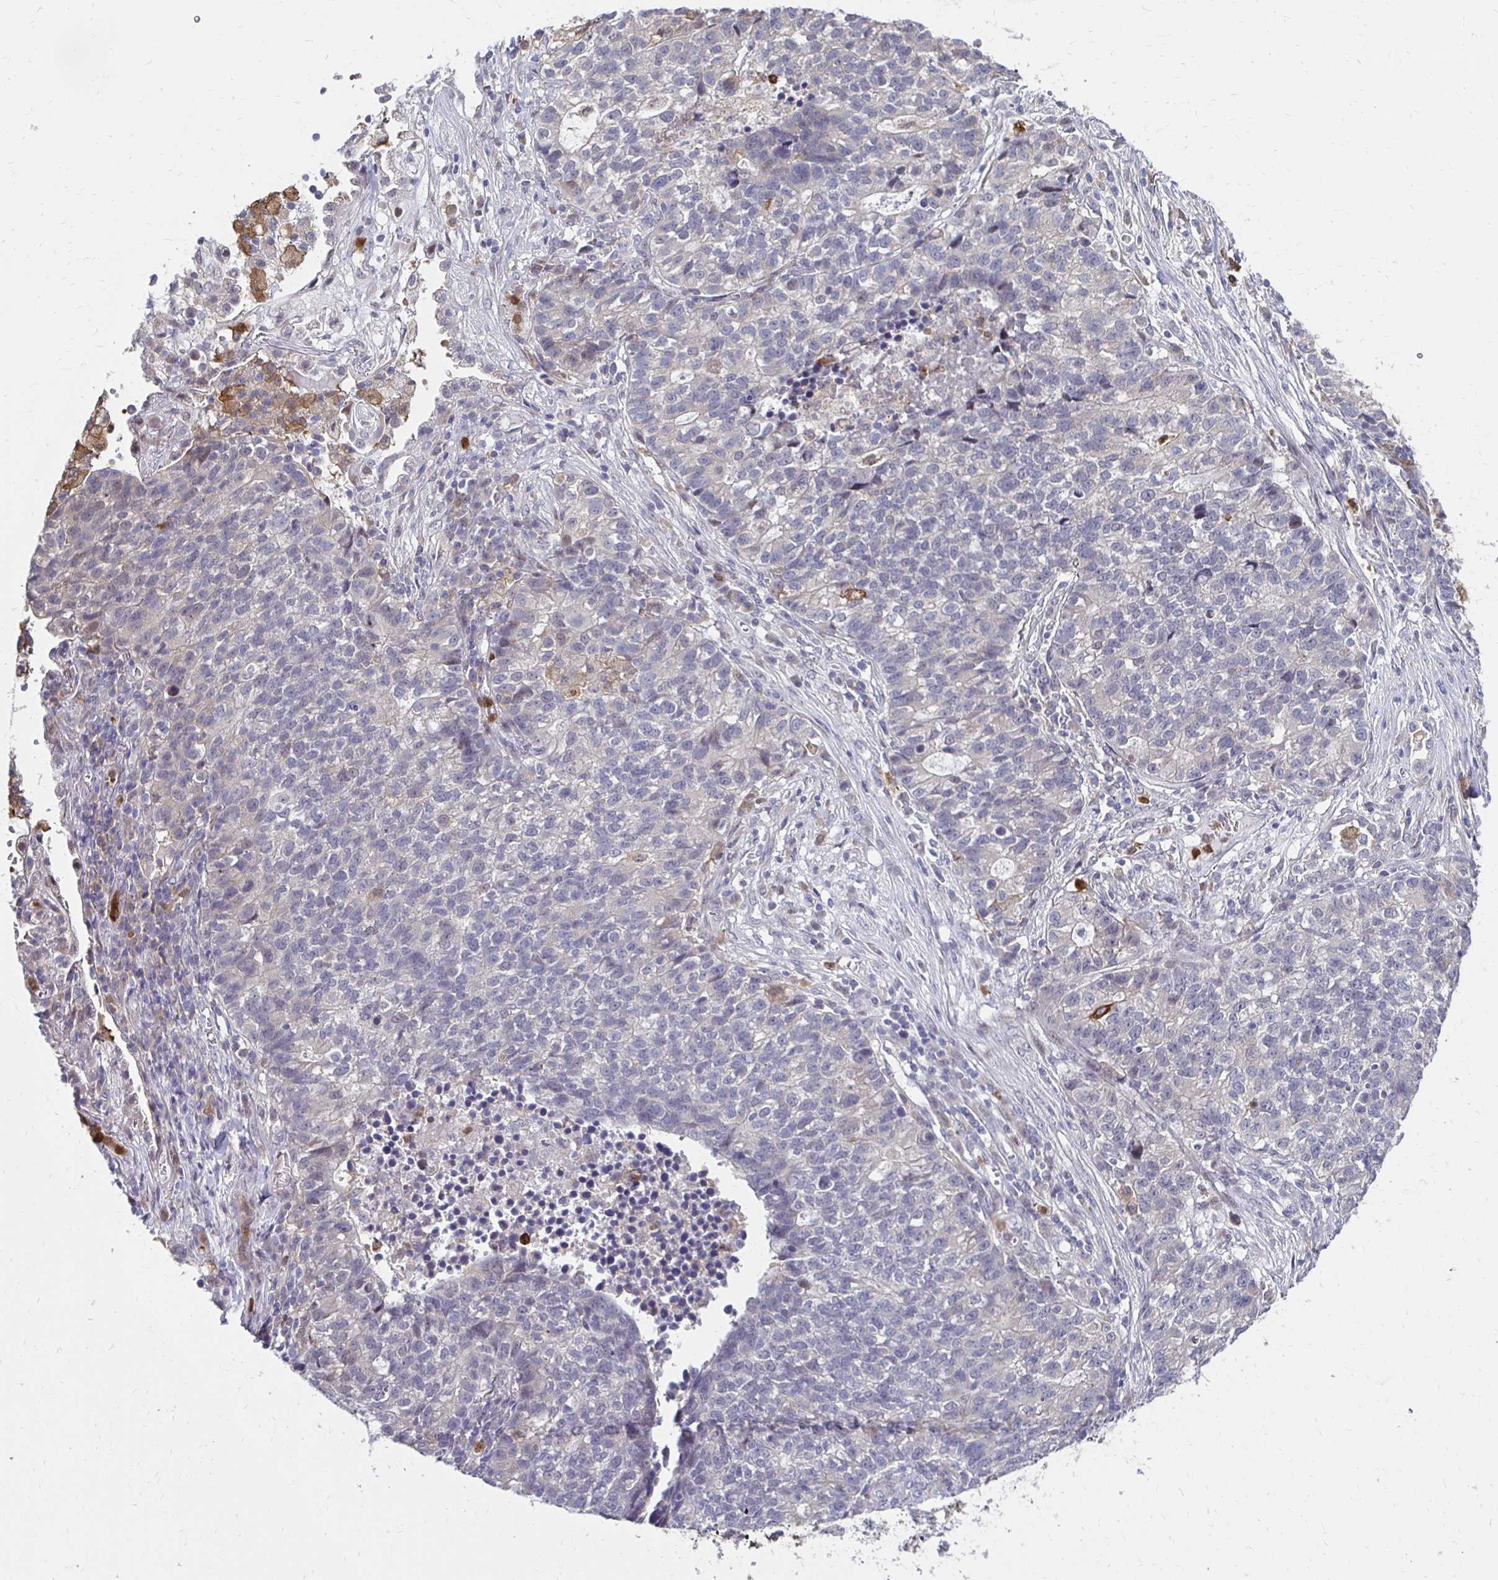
{"staining": {"intensity": "negative", "quantity": "none", "location": "none"}, "tissue": "lung cancer", "cell_type": "Tumor cells", "image_type": "cancer", "snomed": [{"axis": "morphology", "description": "Adenocarcinoma, NOS"}, {"axis": "topography", "description": "Lung"}], "caption": "An immunohistochemistry (IHC) photomicrograph of lung cancer (adenocarcinoma) is shown. There is no staining in tumor cells of lung cancer (adenocarcinoma).", "gene": "PADI2", "patient": {"sex": "male", "age": 57}}